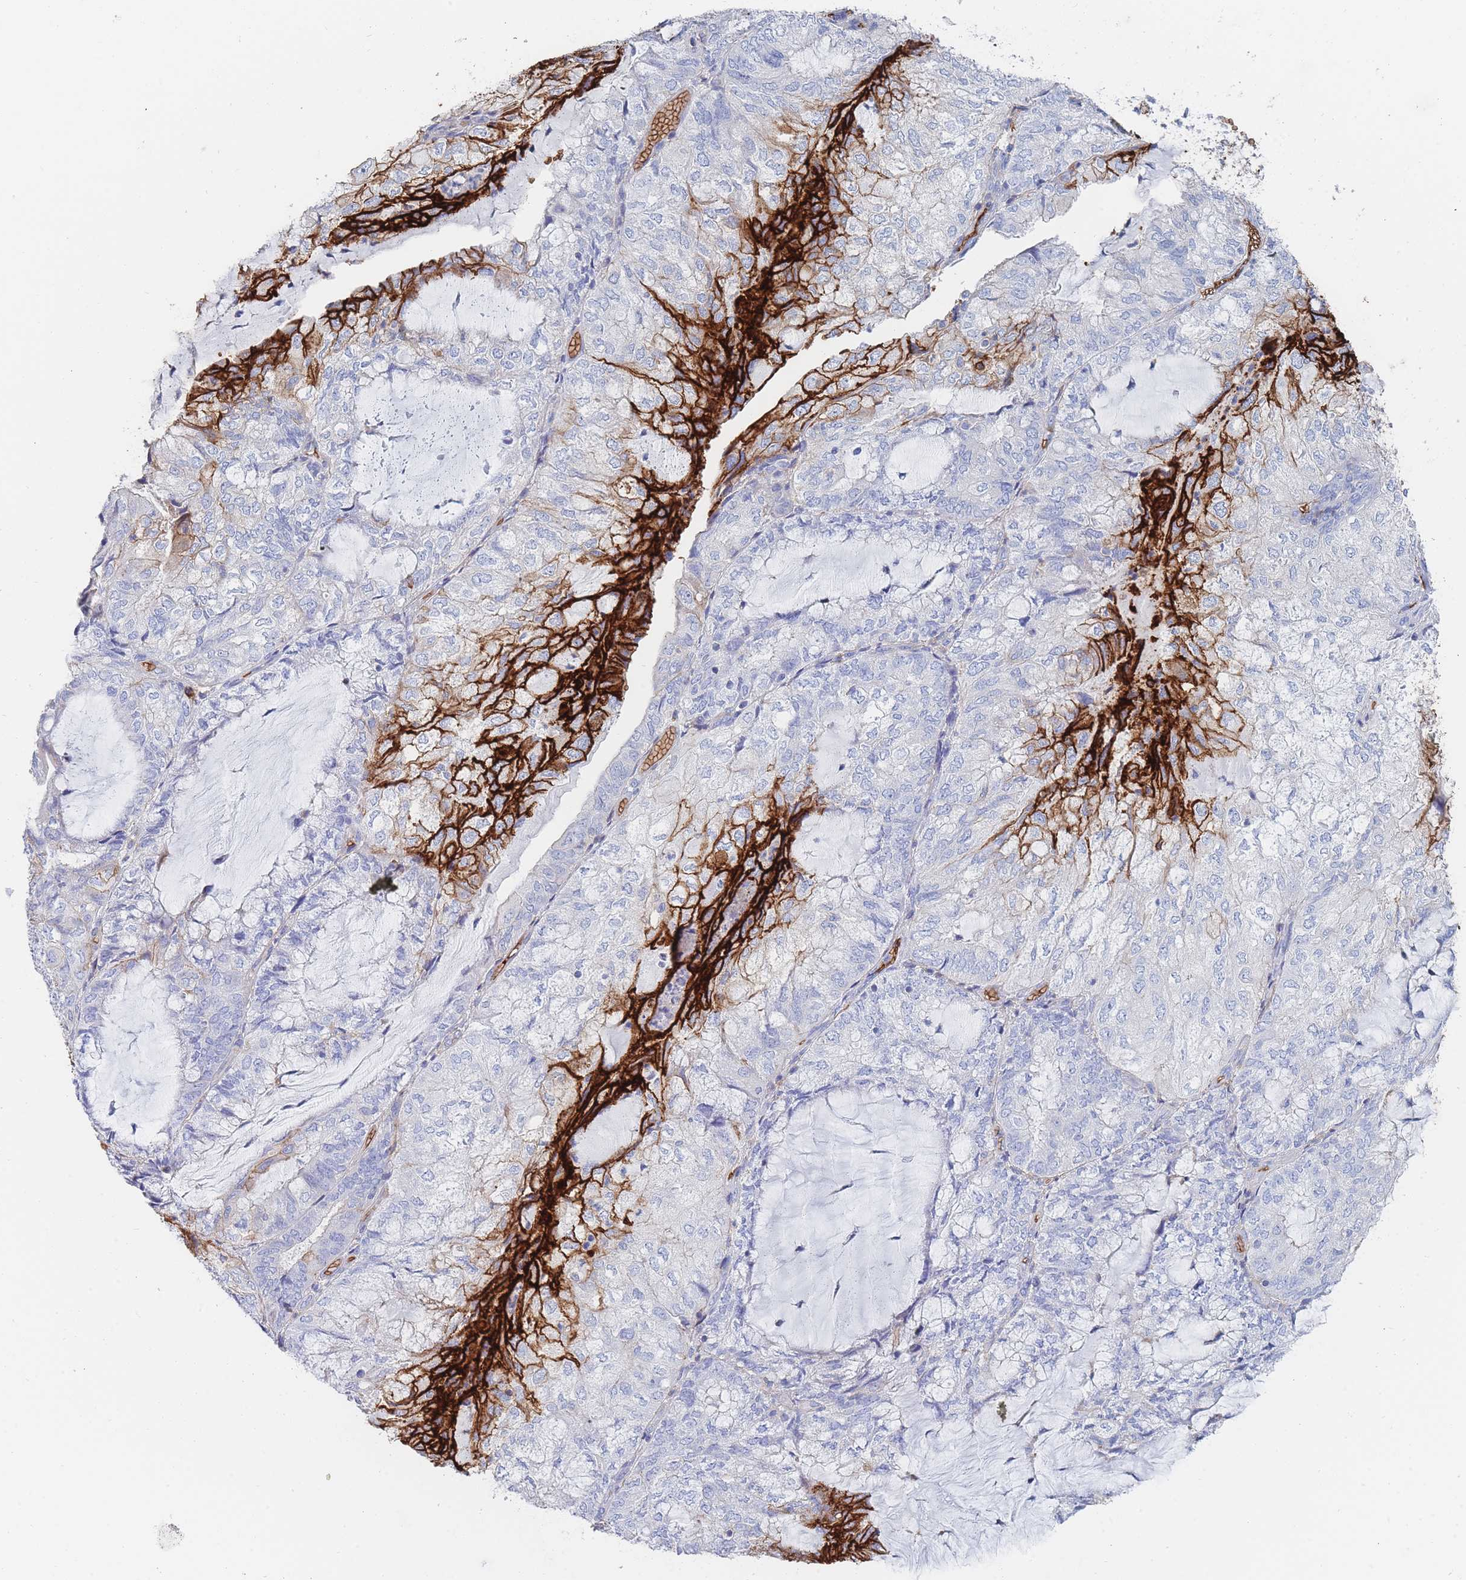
{"staining": {"intensity": "strong", "quantity": "<25%", "location": "cytoplasmic/membranous"}, "tissue": "endometrial cancer", "cell_type": "Tumor cells", "image_type": "cancer", "snomed": [{"axis": "morphology", "description": "Adenocarcinoma, NOS"}, {"axis": "topography", "description": "Endometrium"}], "caption": "Immunohistochemistry (DAB (3,3'-diaminobenzidine)) staining of human adenocarcinoma (endometrial) reveals strong cytoplasmic/membranous protein expression in about <25% of tumor cells. (Stains: DAB (3,3'-diaminobenzidine) in brown, nuclei in blue, Microscopy: brightfield microscopy at high magnification).", "gene": "SLC2A1", "patient": {"sex": "female", "age": 81}}